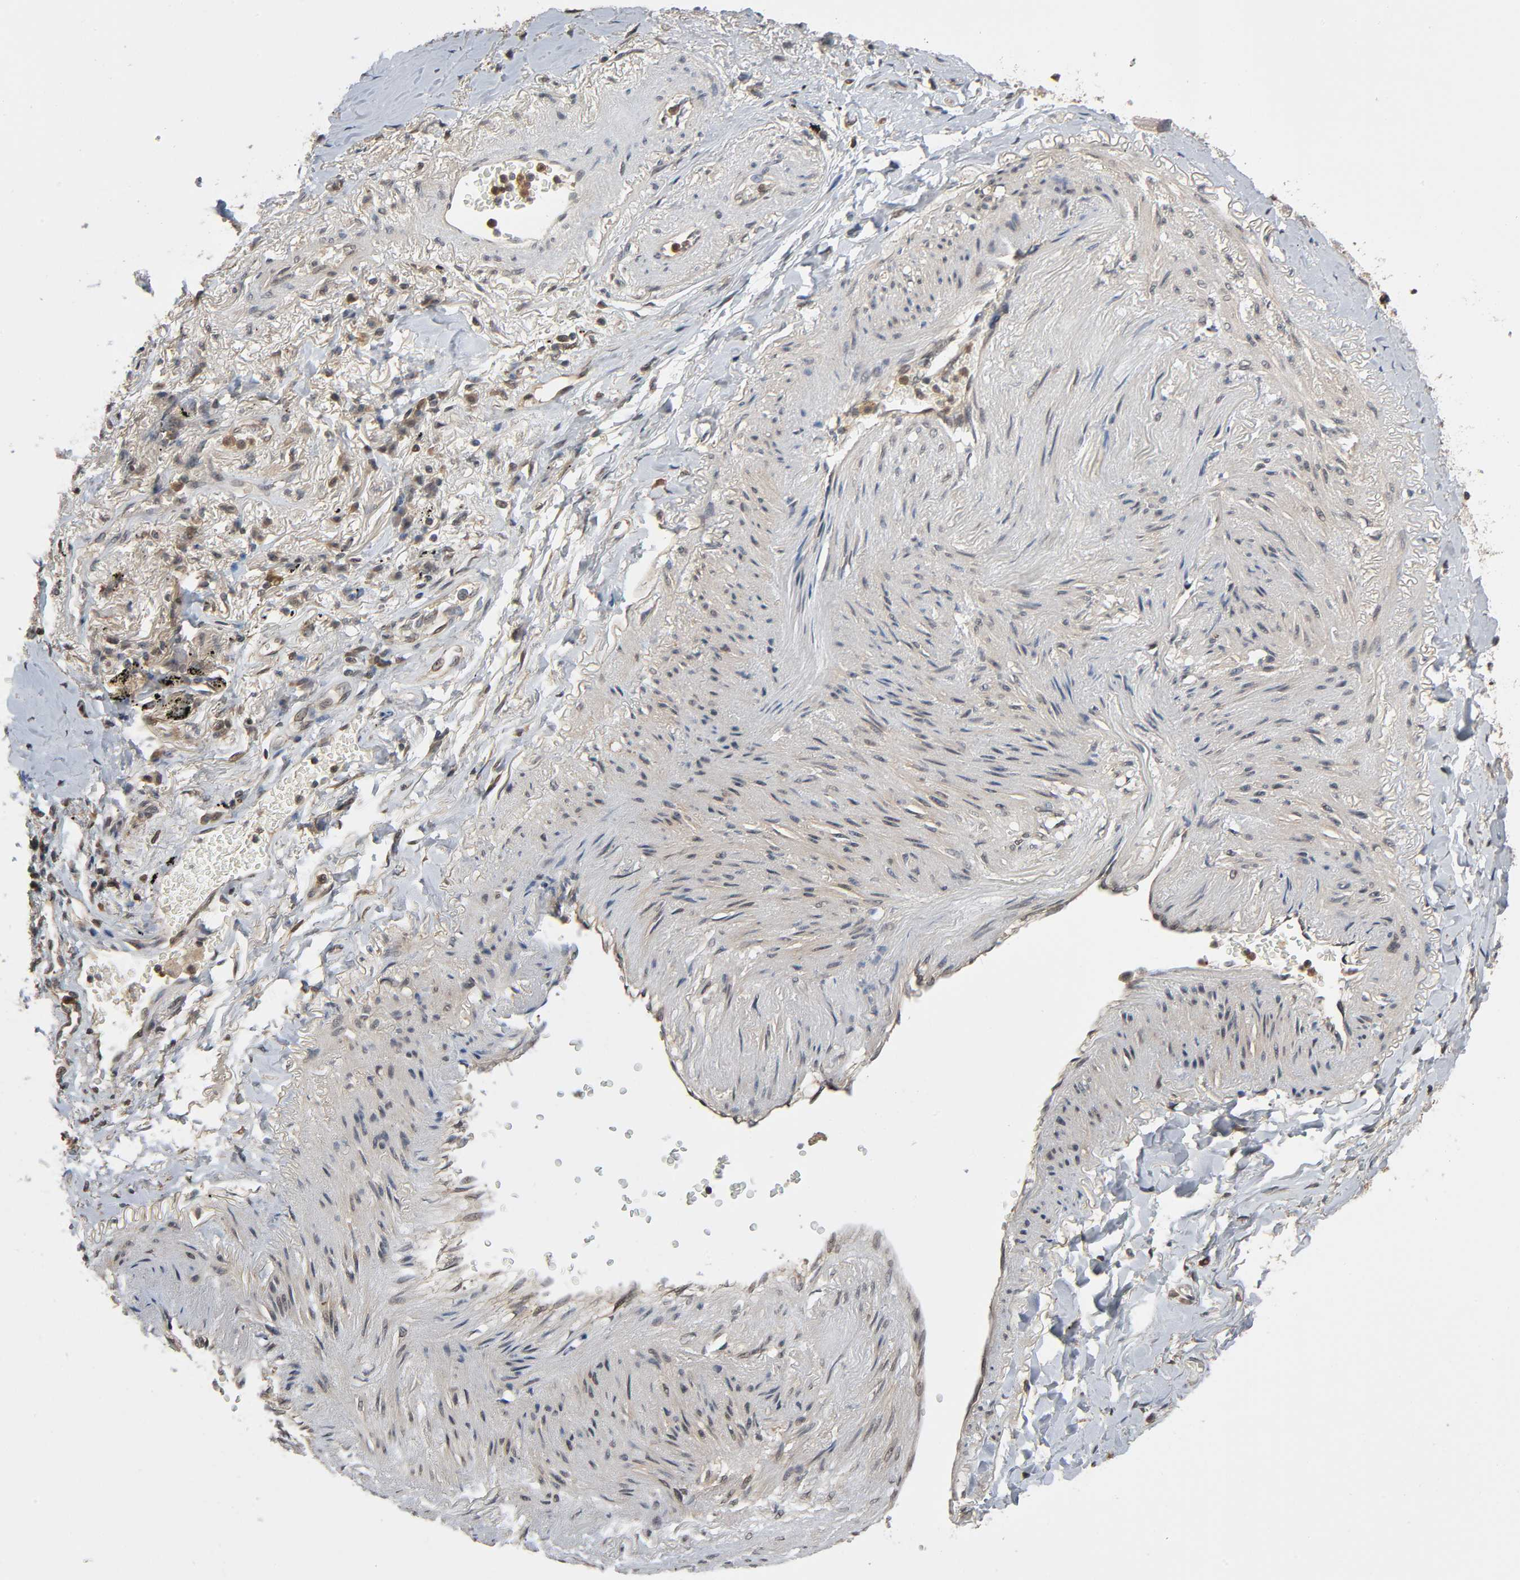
{"staining": {"intensity": "weak", "quantity": ">75%", "location": "cytoplasmic/membranous,nuclear"}, "tissue": "lung cancer", "cell_type": "Tumor cells", "image_type": "cancer", "snomed": [{"axis": "morphology", "description": "Adenocarcinoma, NOS"}, {"axis": "topography", "description": "Lung"}], "caption": "Tumor cells display weak cytoplasmic/membranous and nuclear expression in about >75% of cells in lung cancer. Immunohistochemistry stains the protein of interest in brown and the nuclei are stained blue.", "gene": "NEDD8", "patient": {"sex": "female", "age": 64}}